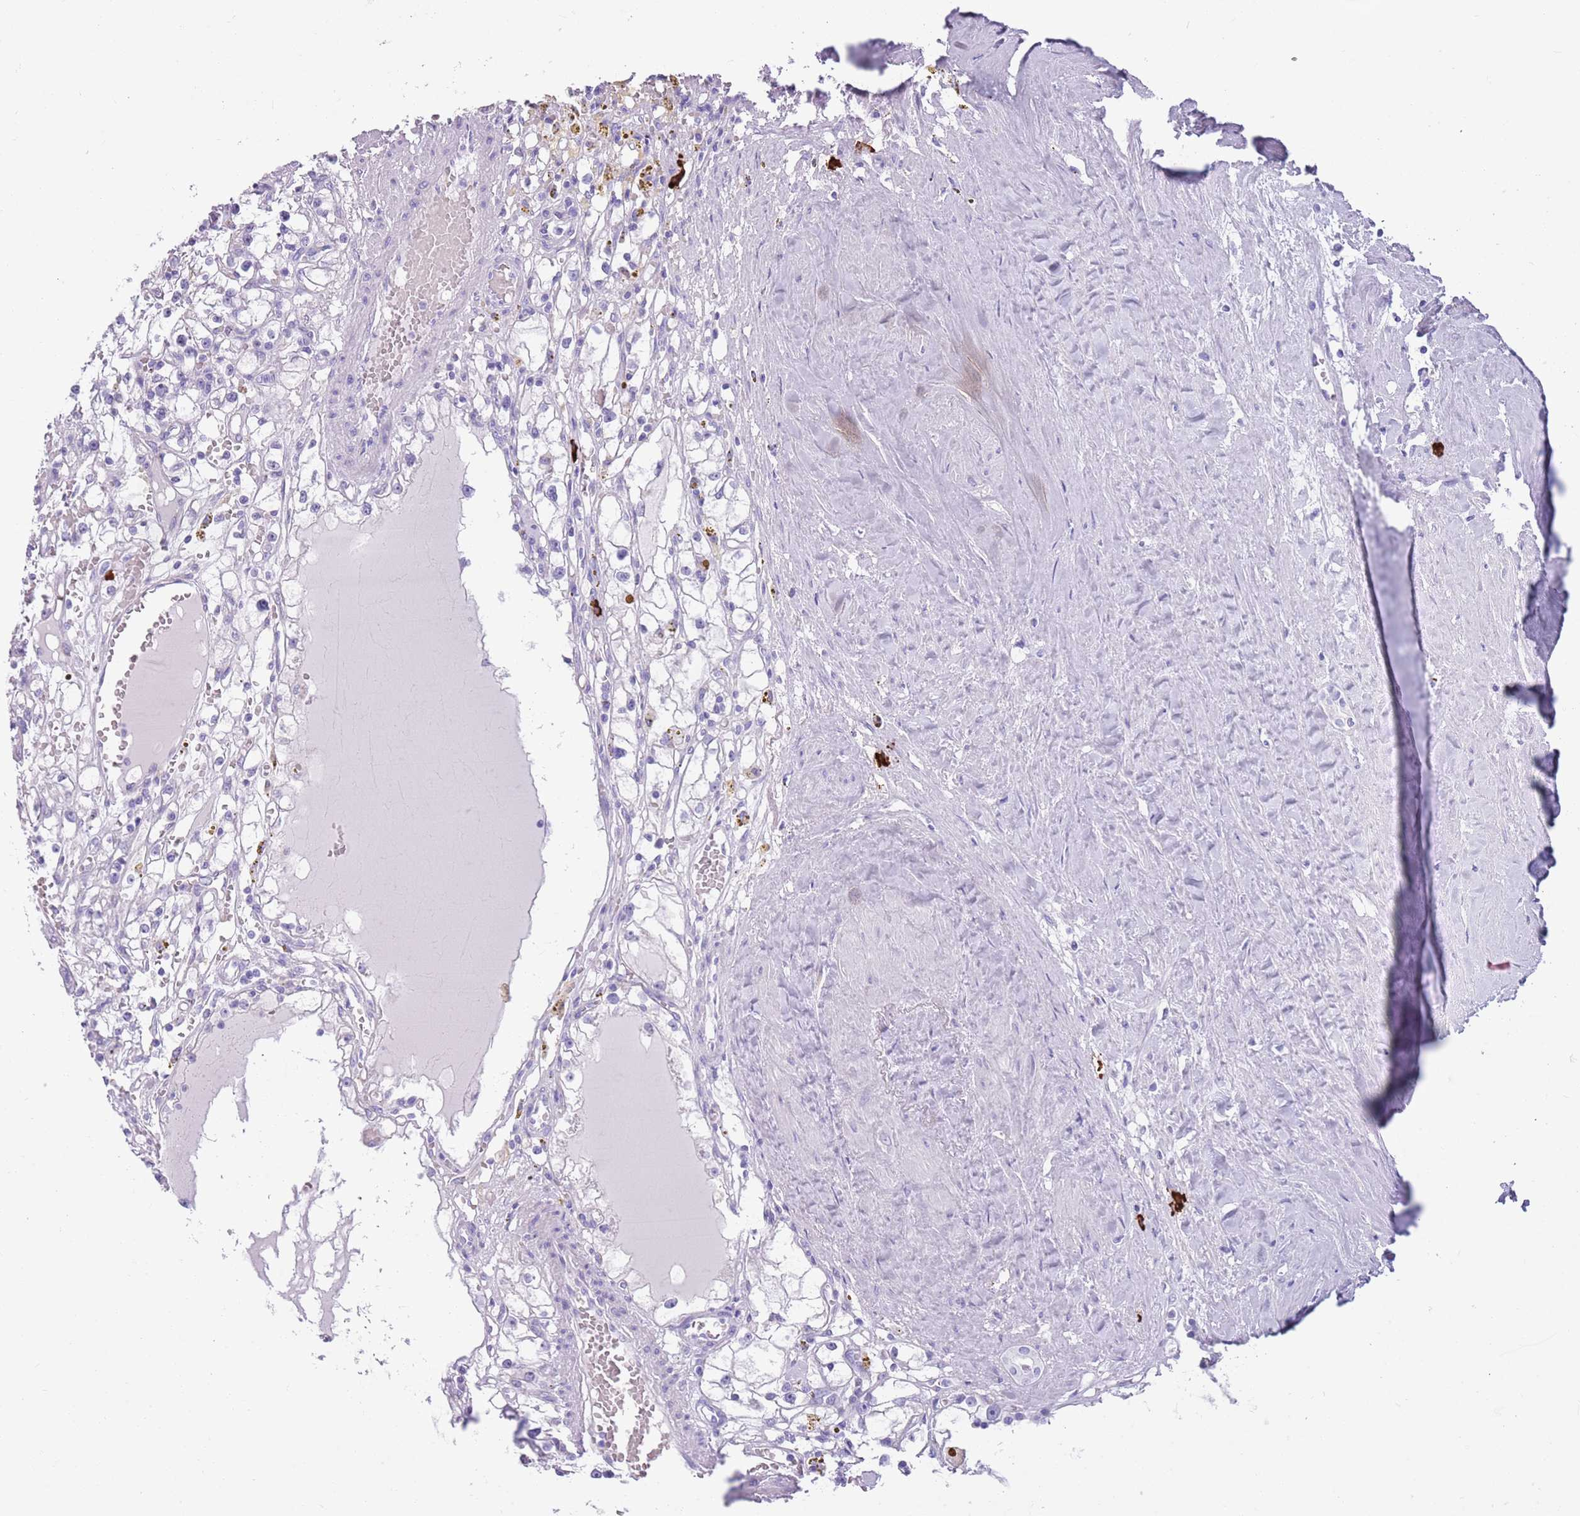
{"staining": {"intensity": "negative", "quantity": "none", "location": "none"}, "tissue": "renal cancer", "cell_type": "Tumor cells", "image_type": "cancer", "snomed": [{"axis": "morphology", "description": "Adenocarcinoma, NOS"}, {"axis": "topography", "description": "Kidney"}], "caption": "A micrograph of renal adenocarcinoma stained for a protein reveals no brown staining in tumor cells.", "gene": "LY6G5B", "patient": {"sex": "male", "age": 56}}